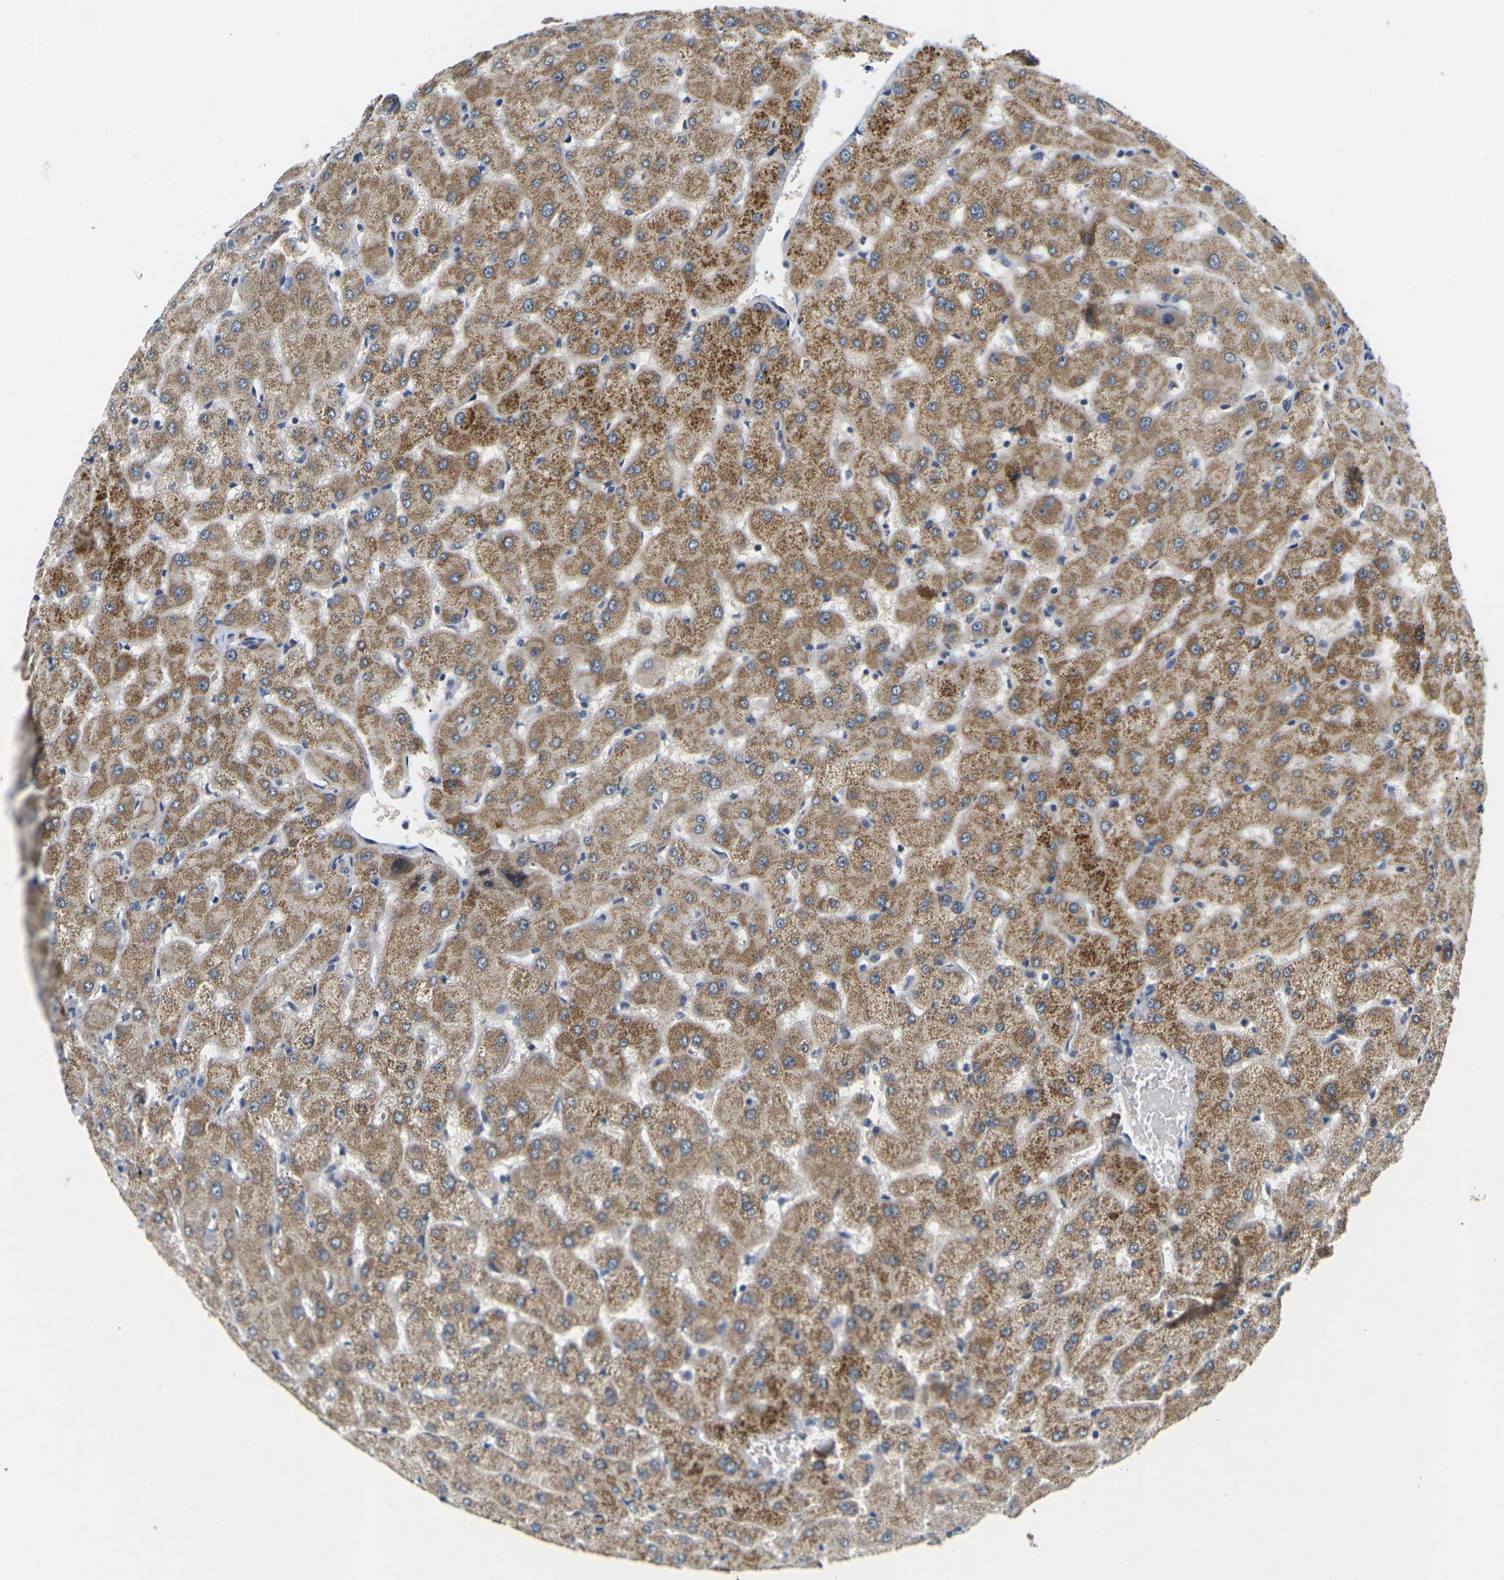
{"staining": {"intensity": "weak", "quantity": "<25%", "location": "cytoplasmic/membranous"}, "tissue": "liver", "cell_type": "Cholangiocytes", "image_type": "normal", "snomed": [{"axis": "morphology", "description": "Normal tissue, NOS"}, {"axis": "topography", "description": "Liver"}], "caption": "Immunohistochemical staining of benign human liver exhibits no significant expression in cholangiocytes. Brightfield microscopy of IHC stained with DAB (brown) and hematoxylin (blue), captured at high magnification.", "gene": "EVA1C", "patient": {"sex": "female", "age": 63}}